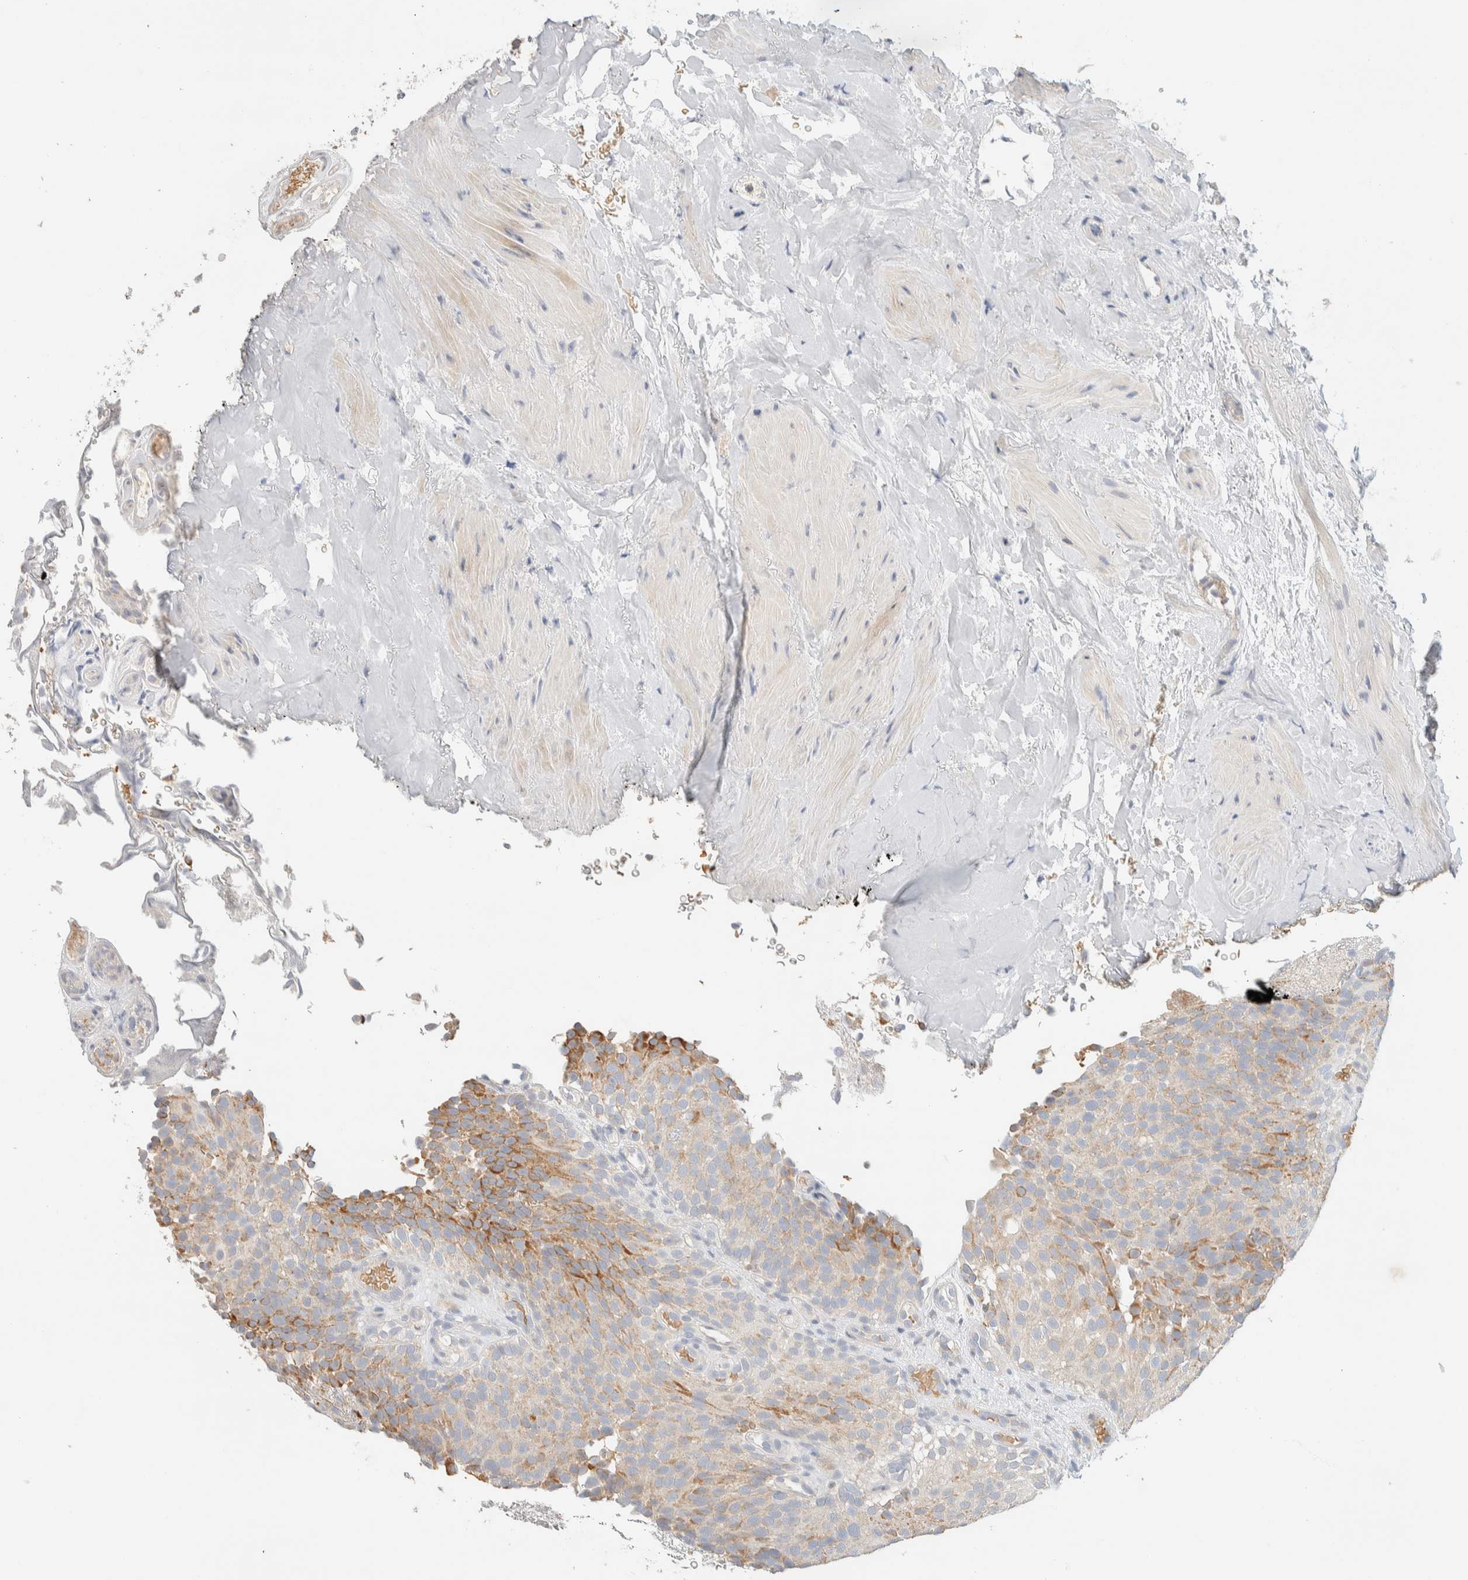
{"staining": {"intensity": "moderate", "quantity": ">75%", "location": "cytoplasmic/membranous"}, "tissue": "urothelial cancer", "cell_type": "Tumor cells", "image_type": "cancer", "snomed": [{"axis": "morphology", "description": "Urothelial carcinoma, Low grade"}, {"axis": "topography", "description": "Urinary bladder"}], "caption": "This is a photomicrograph of IHC staining of low-grade urothelial carcinoma, which shows moderate positivity in the cytoplasmic/membranous of tumor cells.", "gene": "HDHD3", "patient": {"sex": "male", "age": 78}}